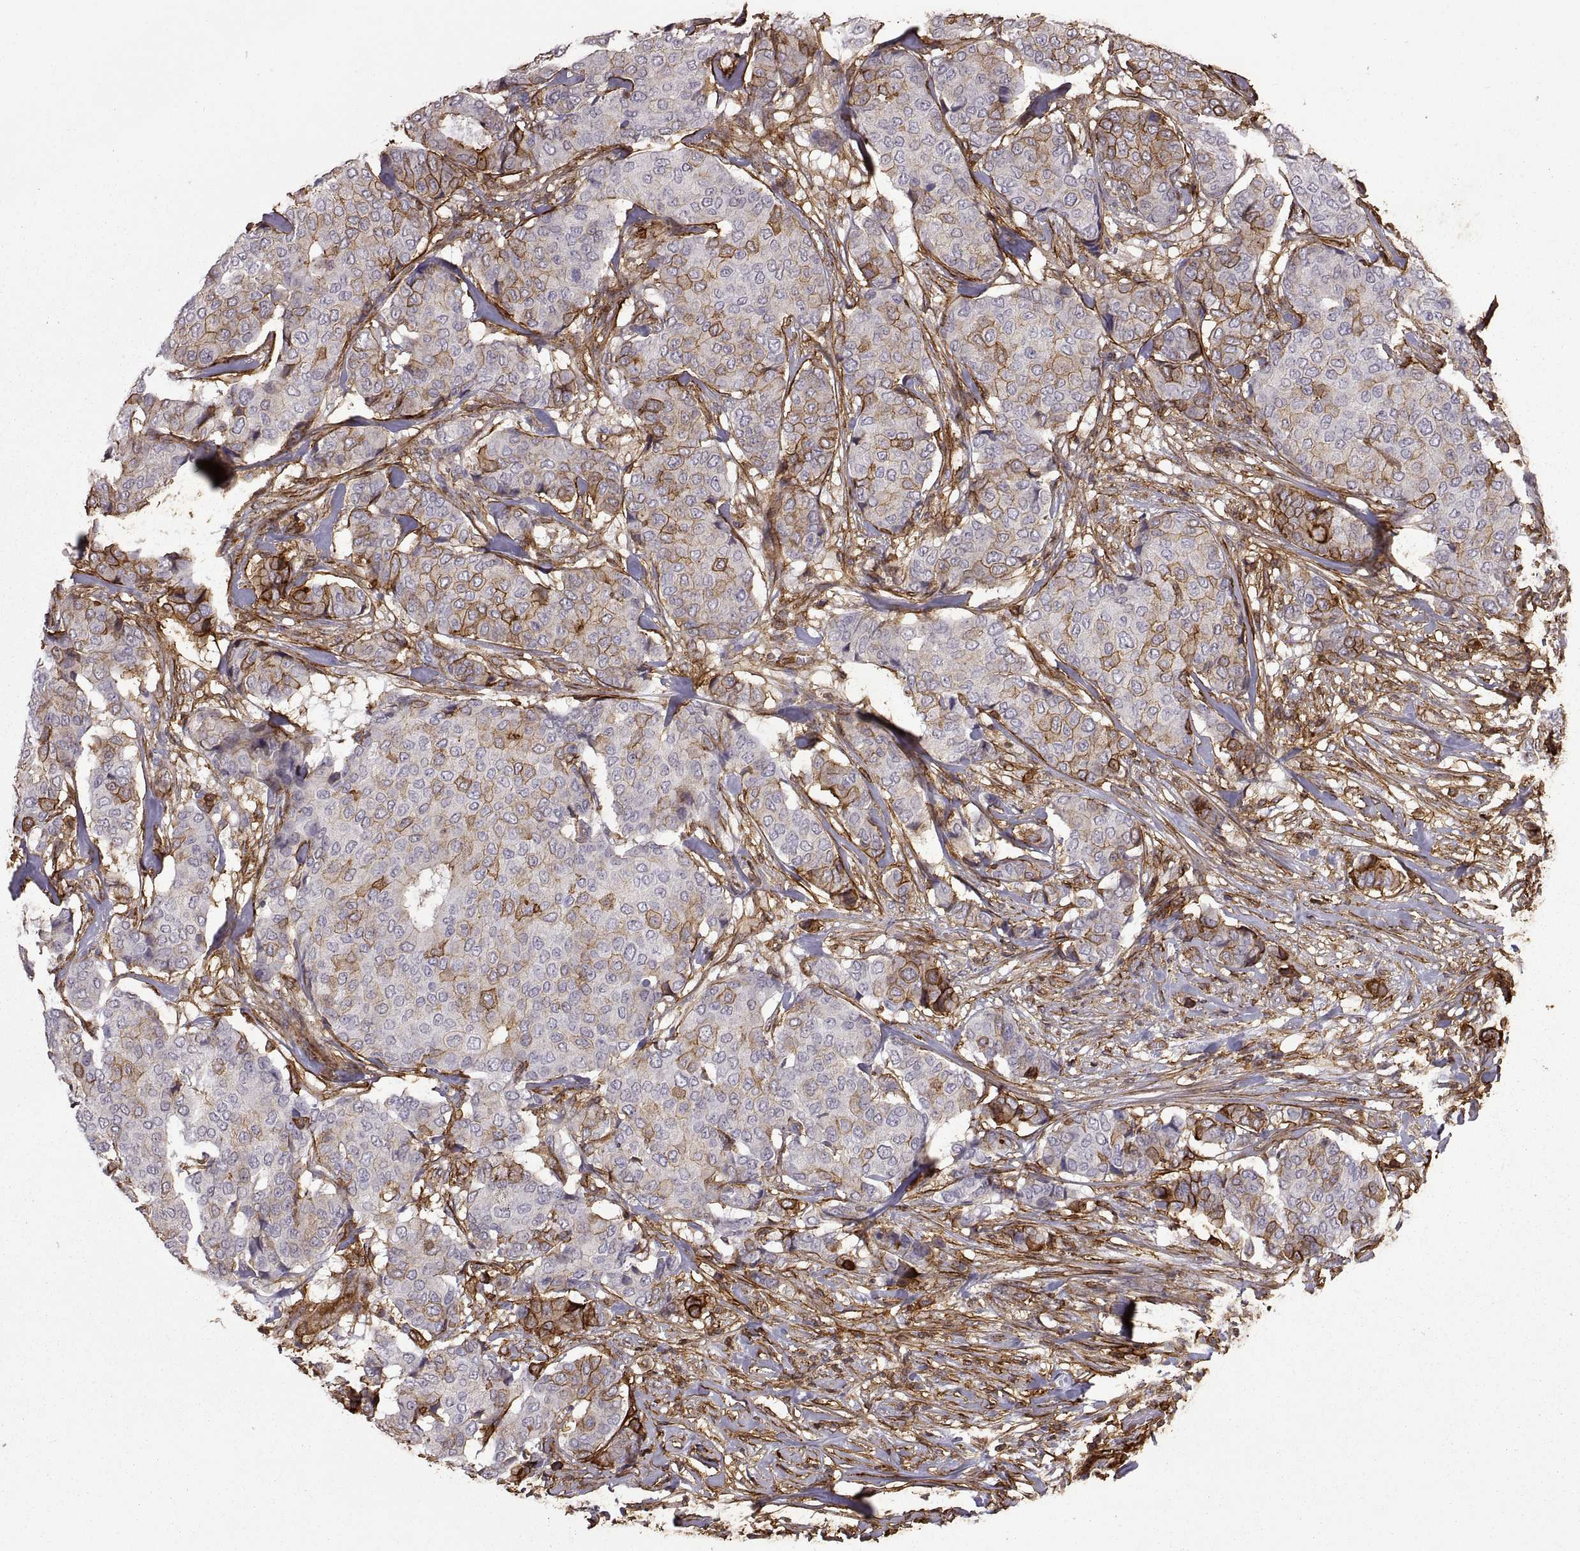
{"staining": {"intensity": "strong", "quantity": "25%-75%", "location": "cytoplasmic/membranous"}, "tissue": "breast cancer", "cell_type": "Tumor cells", "image_type": "cancer", "snomed": [{"axis": "morphology", "description": "Duct carcinoma"}, {"axis": "topography", "description": "Breast"}], "caption": "A brown stain labels strong cytoplasmic/membranous positivity of a protein in human breast infiltrating ductal carcinoma tumor cells.", "gene": "S100A10", "patient": {"sex": "female", "age": 75}}